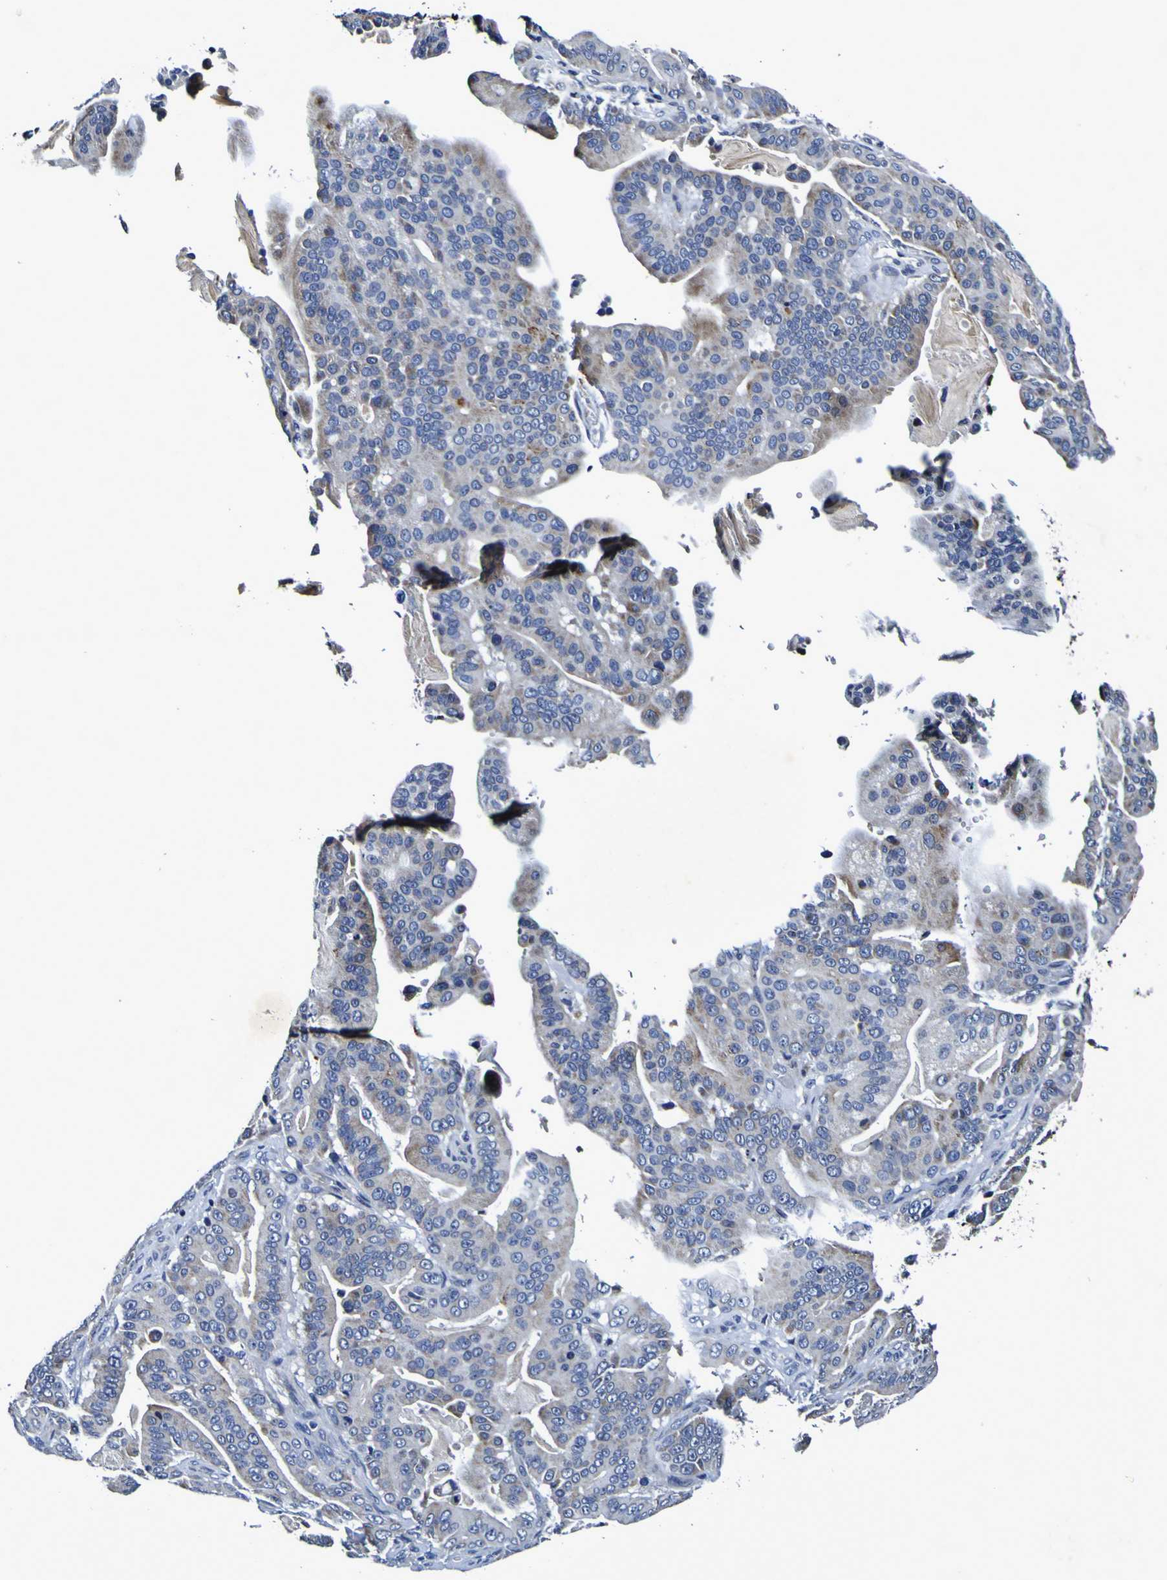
{"staining": {"intensity": "weak", "quantity": "<25%", "location": "cytoplasmic/membranous"}, "tissue": "pancreatic cancer", "cell_type": "Tumor cells", "image_type": "cancer", "snomed": [{"axis": "morphology", "description": "Adenocarcinoma, NOS"}, {"axis": "topography", "description": "Pancreas"}], "caption": "Immunohistochemistry (IHC) of pancreatic cancer (adenocarcinoma) exhibits no positivity in tumor cells.", "gene": "PANK4", "patient": {"sex": "male", "age": 63}}